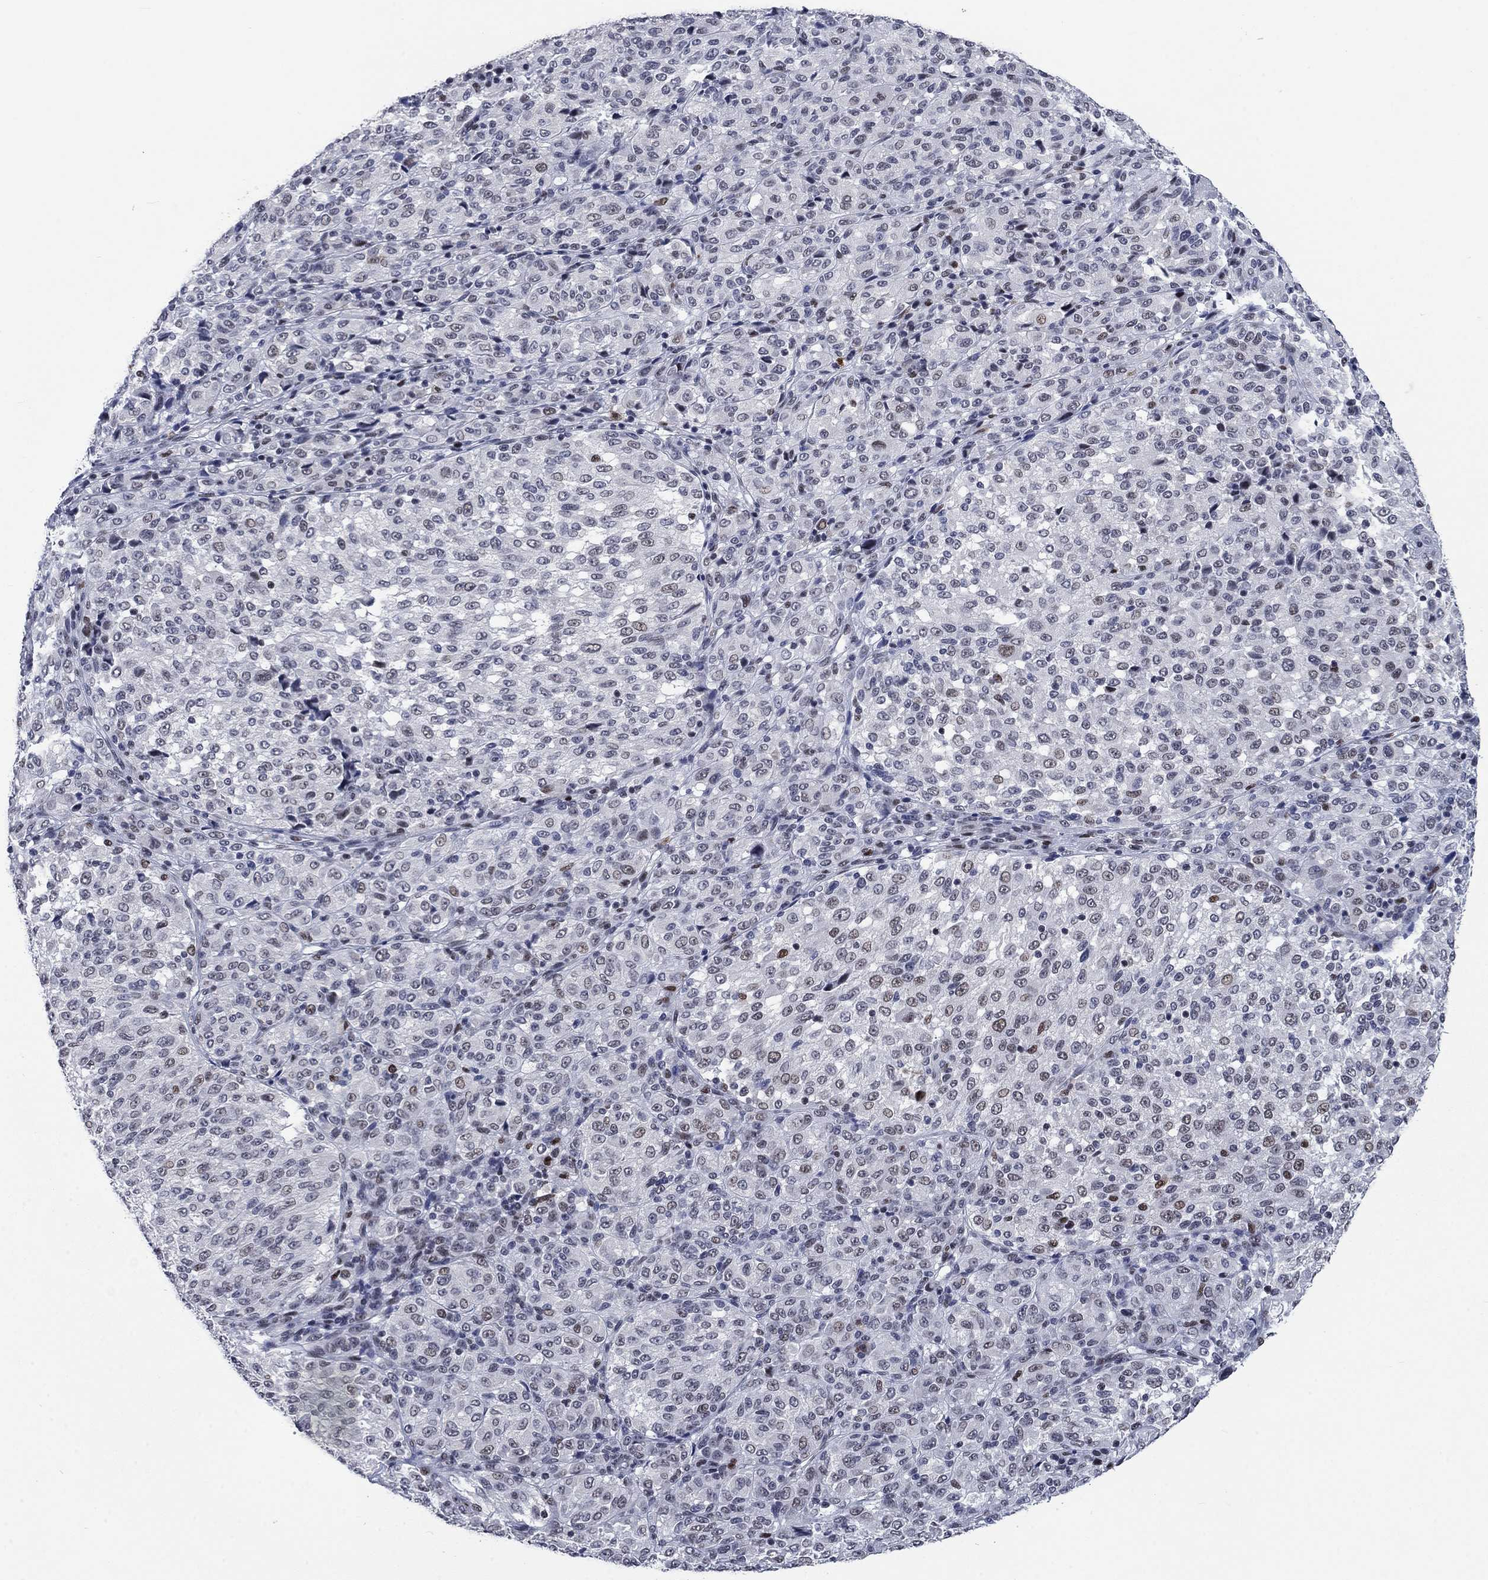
{"staining": {"intensity": "moderate", "quantity": "<25%", "location": "nuclear"}, "tissue": "melanoma", "cell_type": "Tumor cells", "image_type": "cancer", "snomed": [{"axis": "morphology", "description": "Malignant melanoma, Metastatic site"}, {"axis": "topography", "description": "Brain"}], "caption": "A brown stain labels moderate nuclear staining of a protein in melanoma tumor cells. The staining is performed using DAB brown chromogen to label protein expression. The nuclei are counter-stained blue using hematoxylin.", "gene": "HCFC1", "patient": {"sex": "female", "age": 56}}